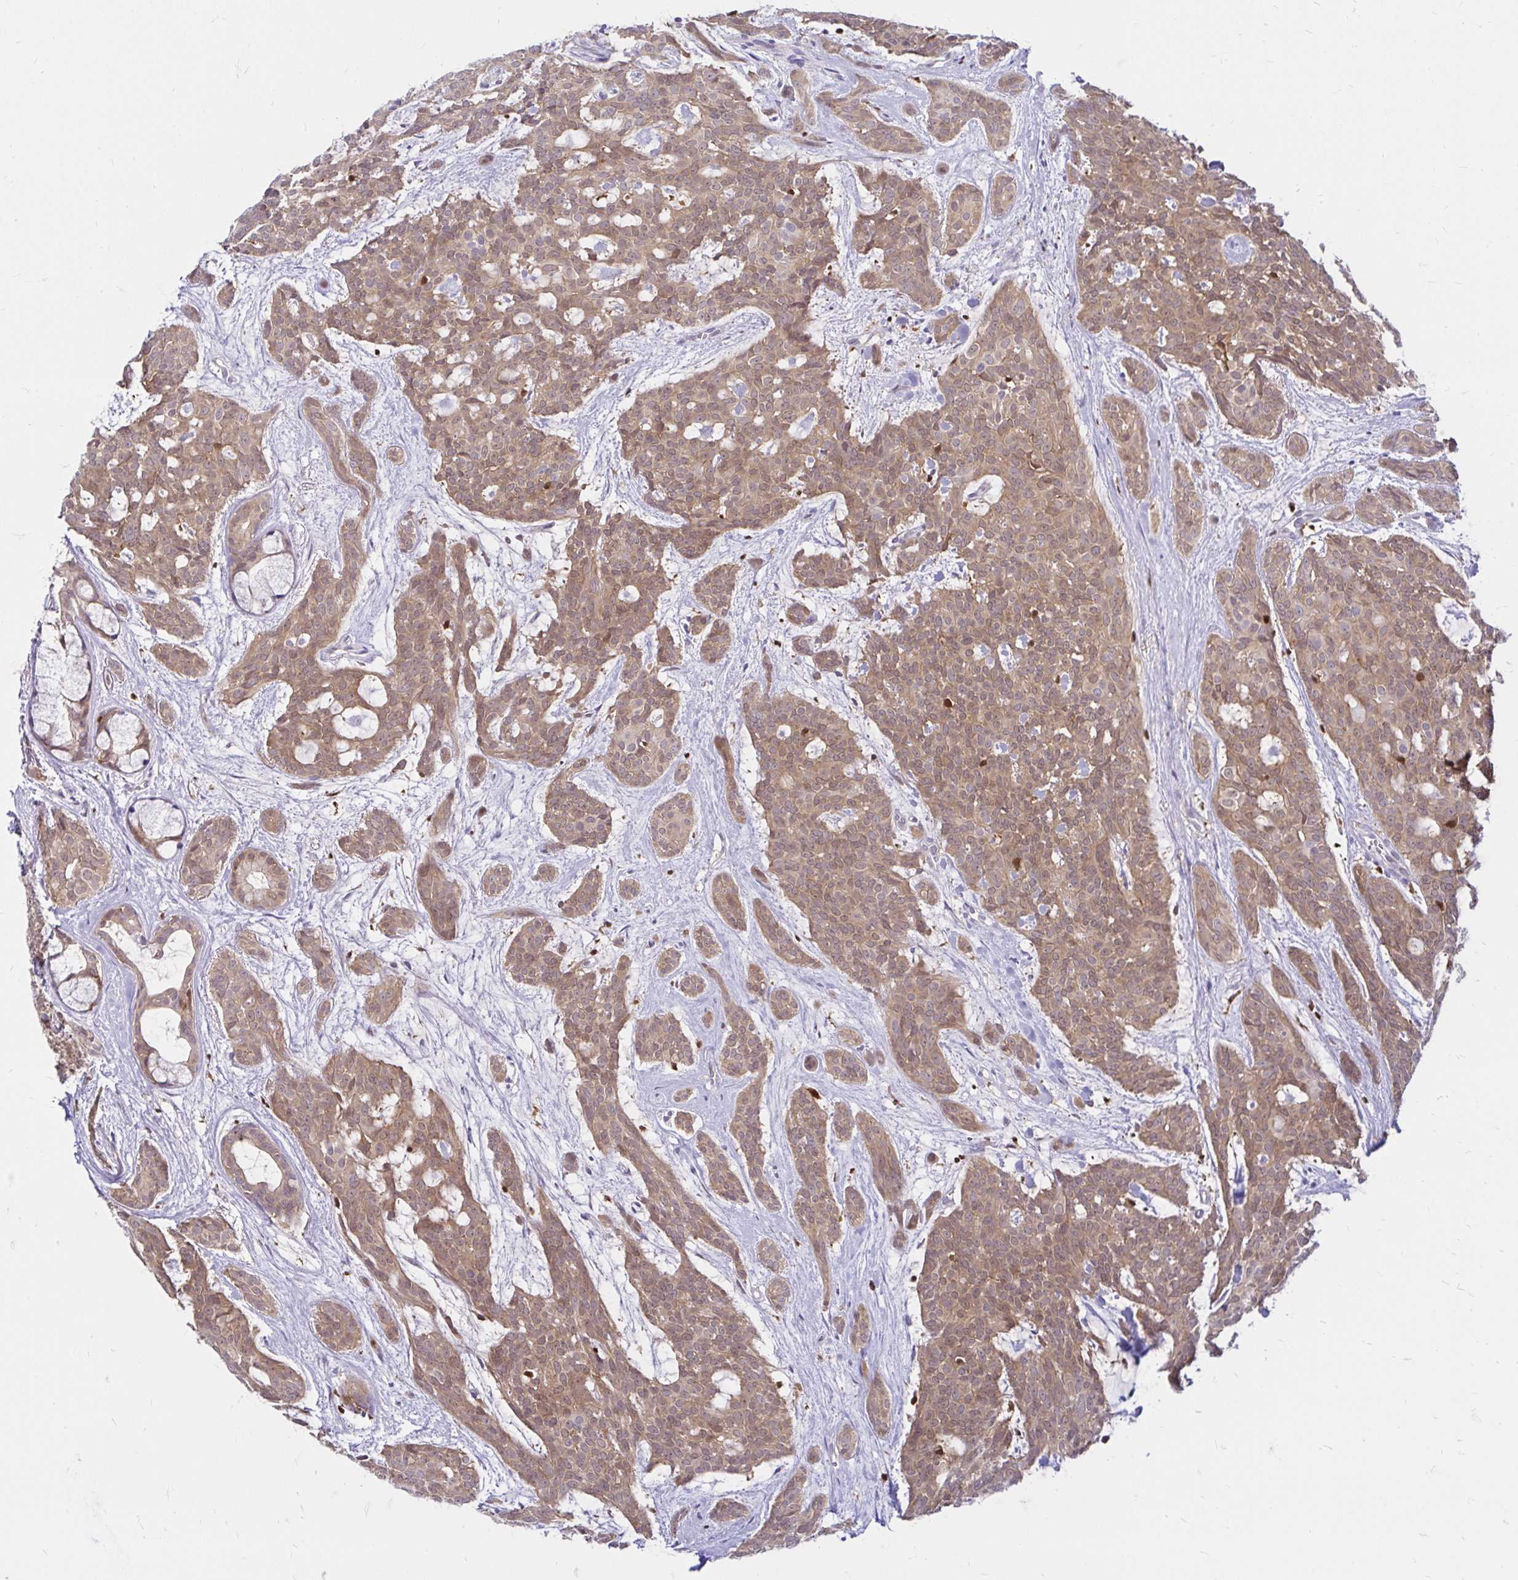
{"staining": {"intensity": "moderate", "quantity": ">75%", "location": "cytoplasmic/membranous,nuclear"}, "tissue": "head and neck cancer", "cell_type": "Tumor cells", "image_type": "cancer", "snomed": [{"axis": "morphology", "description": "Adenocarcinoma, NOS"}, {"axis": "topography", "description": "Head-Neck"}], "caption": "A medium amount of moderate cytoplasmic/membranous and nuclear expression is identified in approximately >75% of tumor cells in head and neck cancer tissue.", "gene": "PYCARD", "patient": {"sex": "male", "age": 66}}